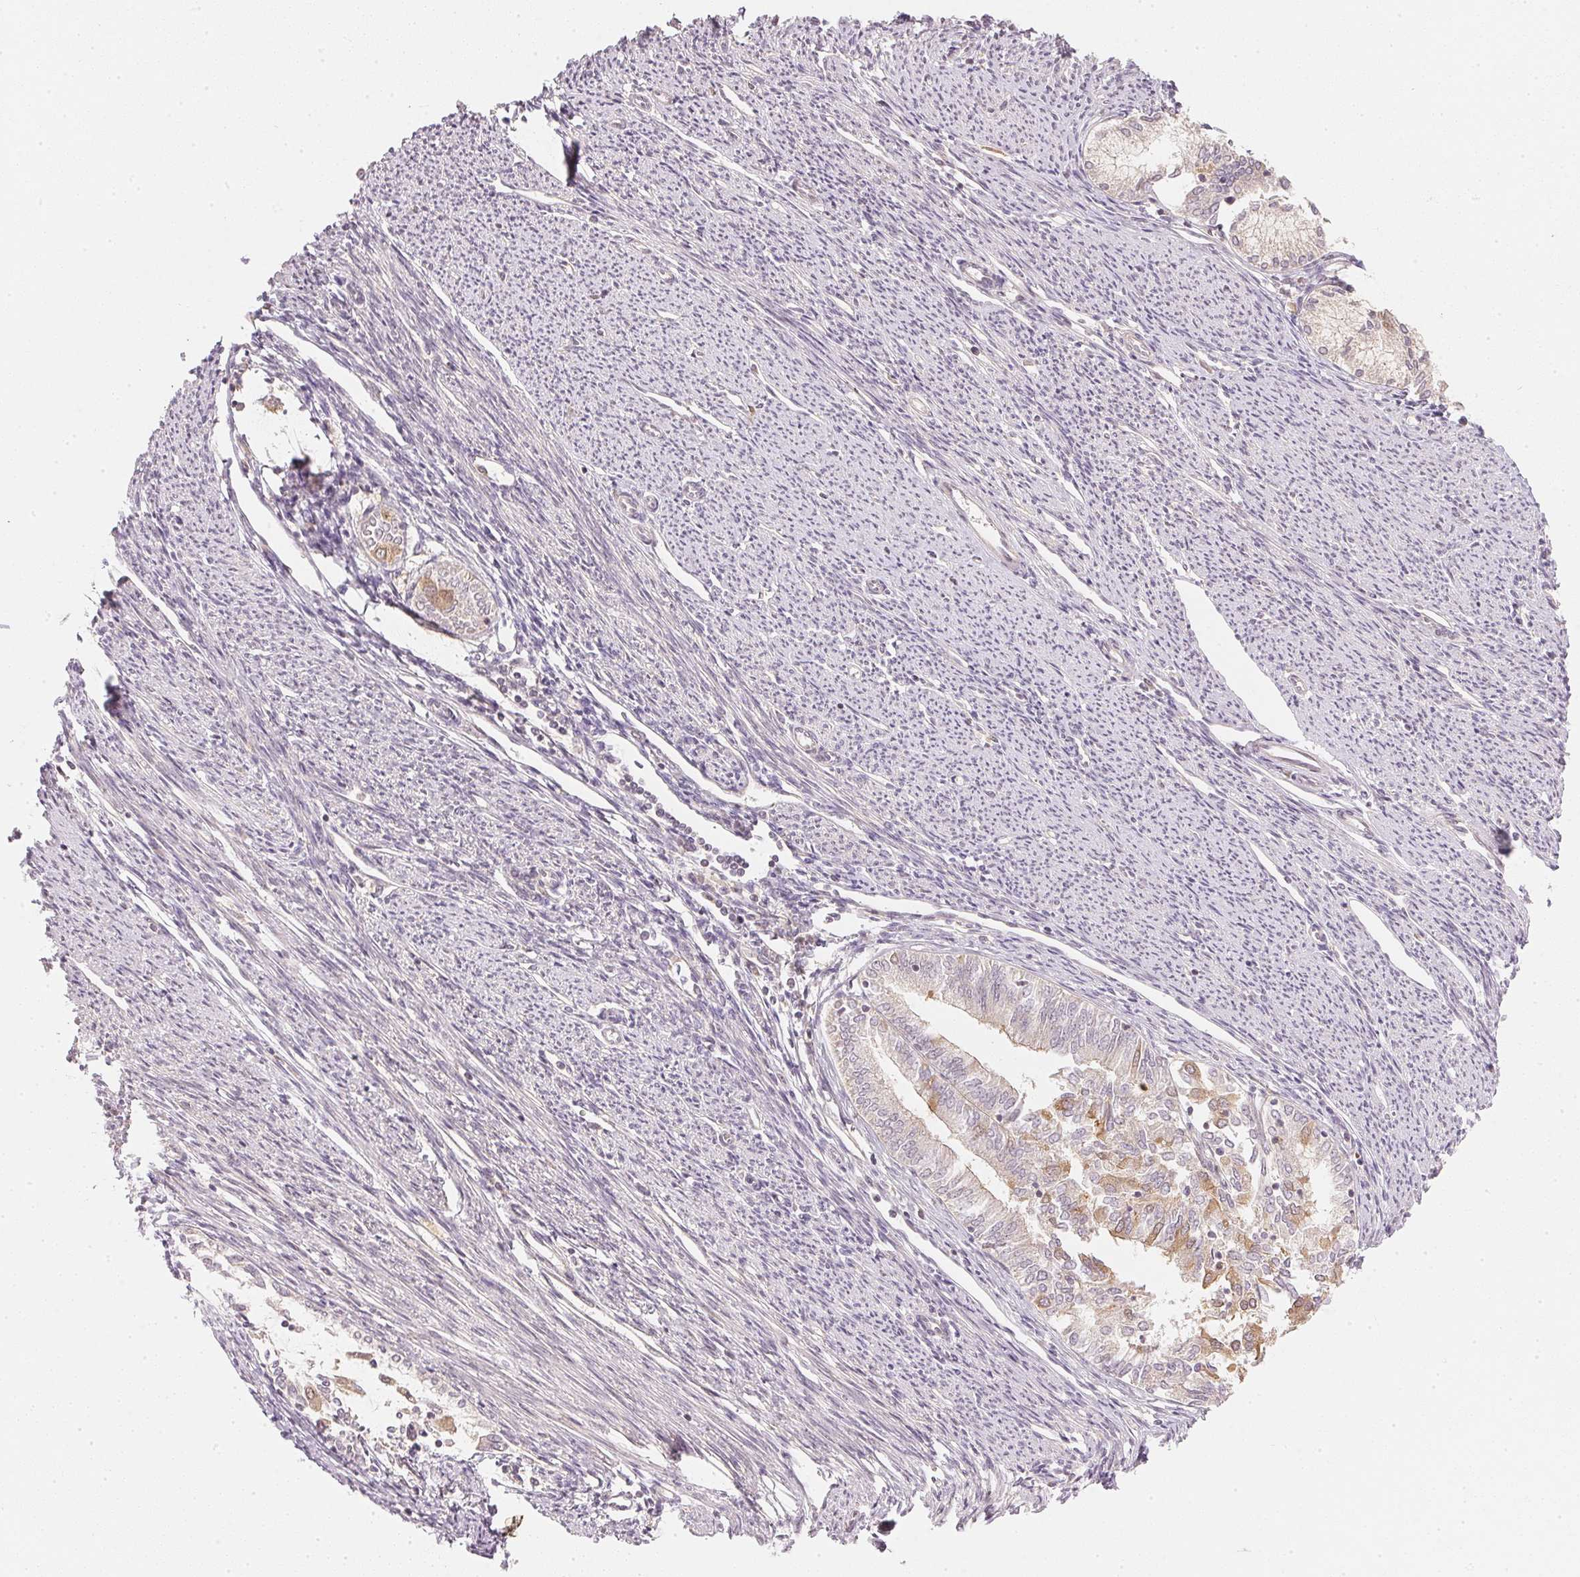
{"staining": {"intensity": "moderate", "quantity": "<25%", "location": "cytoplasmic/membranous"}, "tissue": "endometrial cancer", "cell_type": "Tumor cells", "image_type": "cancer", "snomed": [{"axis": "morphology", "description": "Adenocarcinoma, NOS"}, {"axis": "topography", "description": "Endometrium"}], "caption": "High-power microscopy captured an IHC histopathology image of endometrial cancer (adenocarcinoma), revealing moderate cytoplasmic/membranous positivity in about <25% of tumor cells.", "gene": "WDR54", "patient": {"sex": "female", "age": 79}}